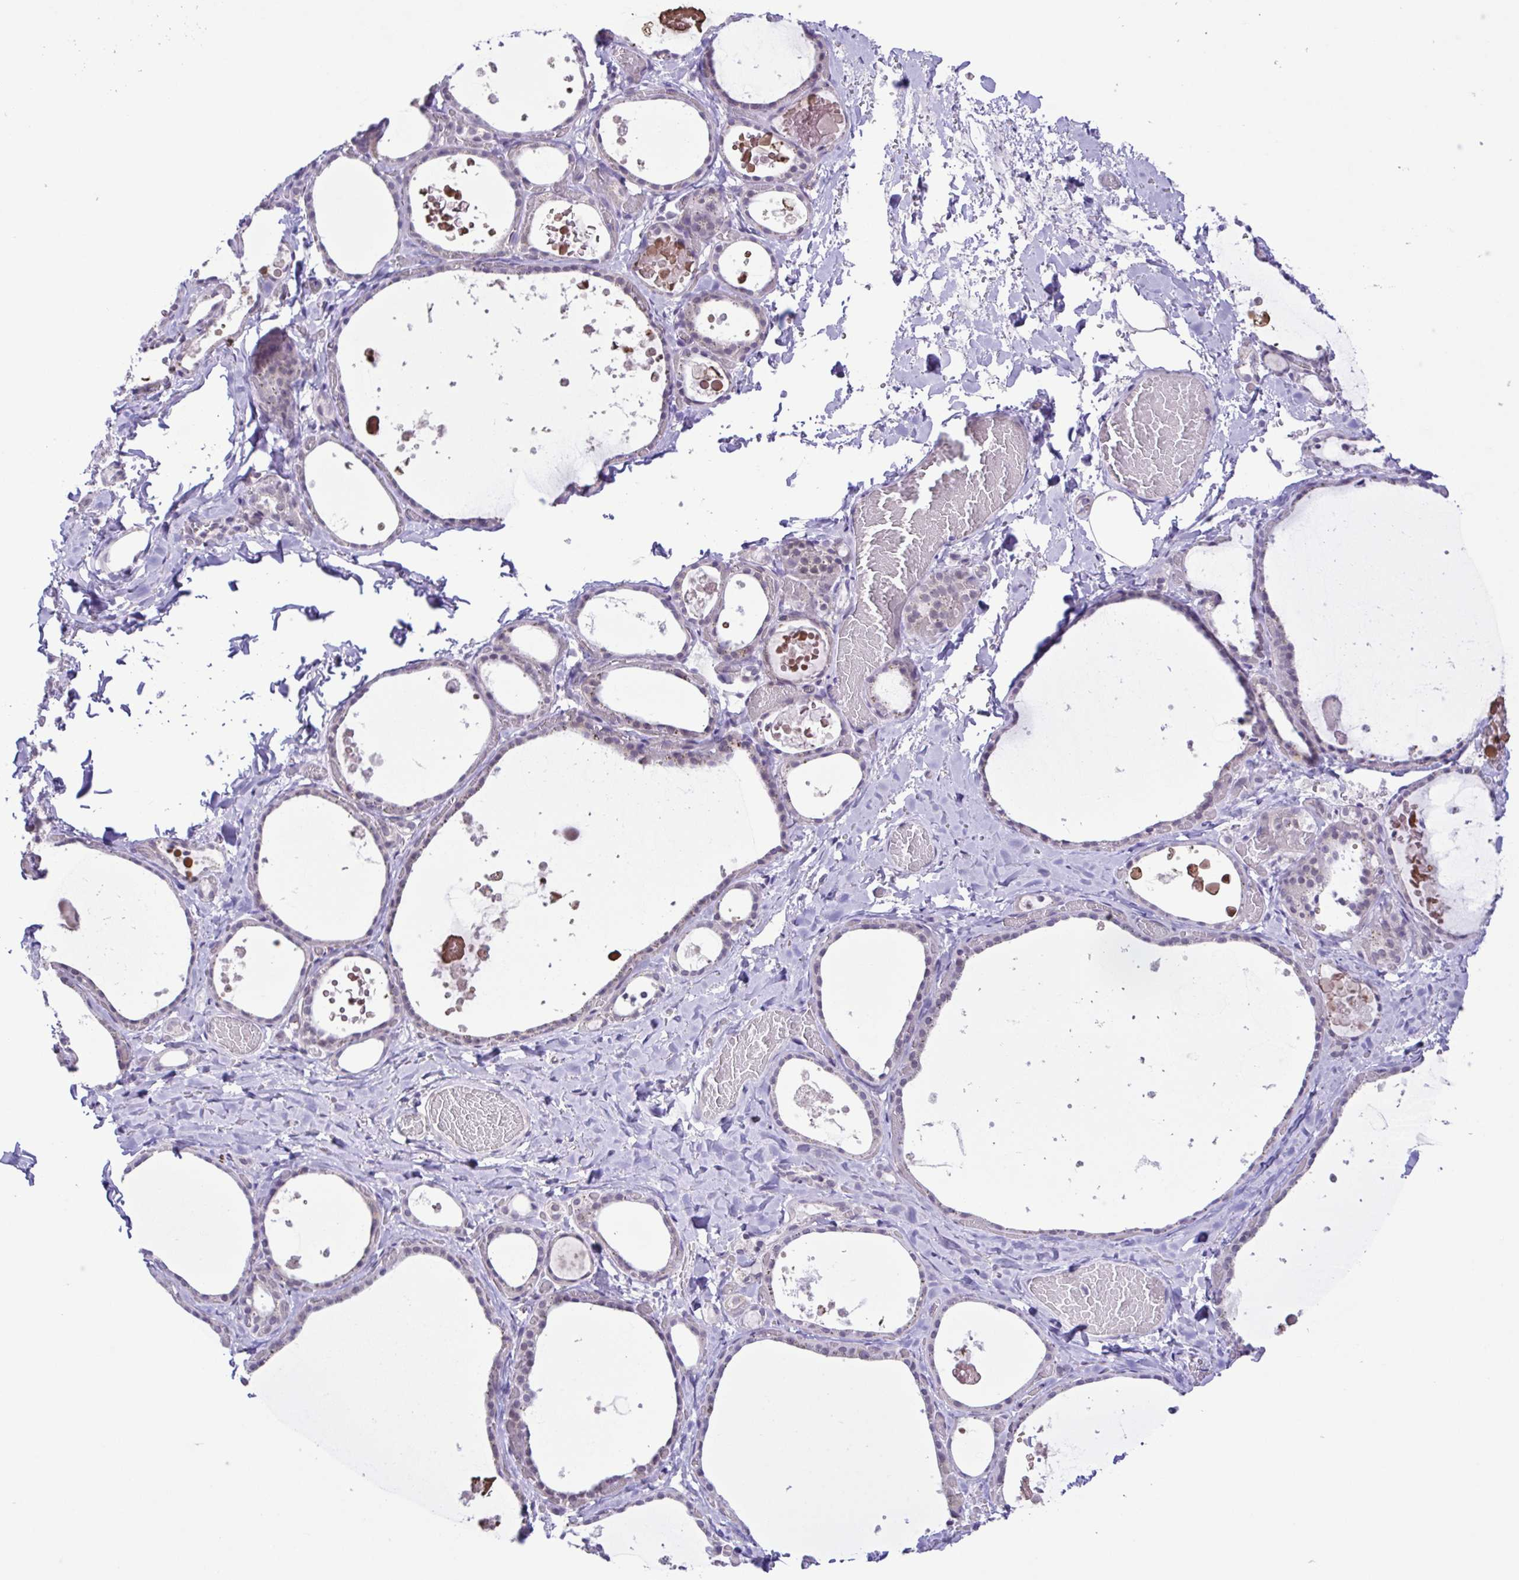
{"staining": {"intensity": "negative", "quantity": "none", "location": "none"}, "tissue": "thyroid gland", "cell_type": "Glandular cells", "image_type": "normal", "snomed": [{"axis": "morphology", "description": "Normal tissue, NOS"}, {"axis": "topography", "description": "Thyroid gland"}], "caption": "DAB immunohistochemical staining of normal thyroid gland demonstrates no significant positivity in glandular cells. Nuclei are stained in blue.", "gene": "IL1RN", "patient": {"sex": "female", "age": 56}}